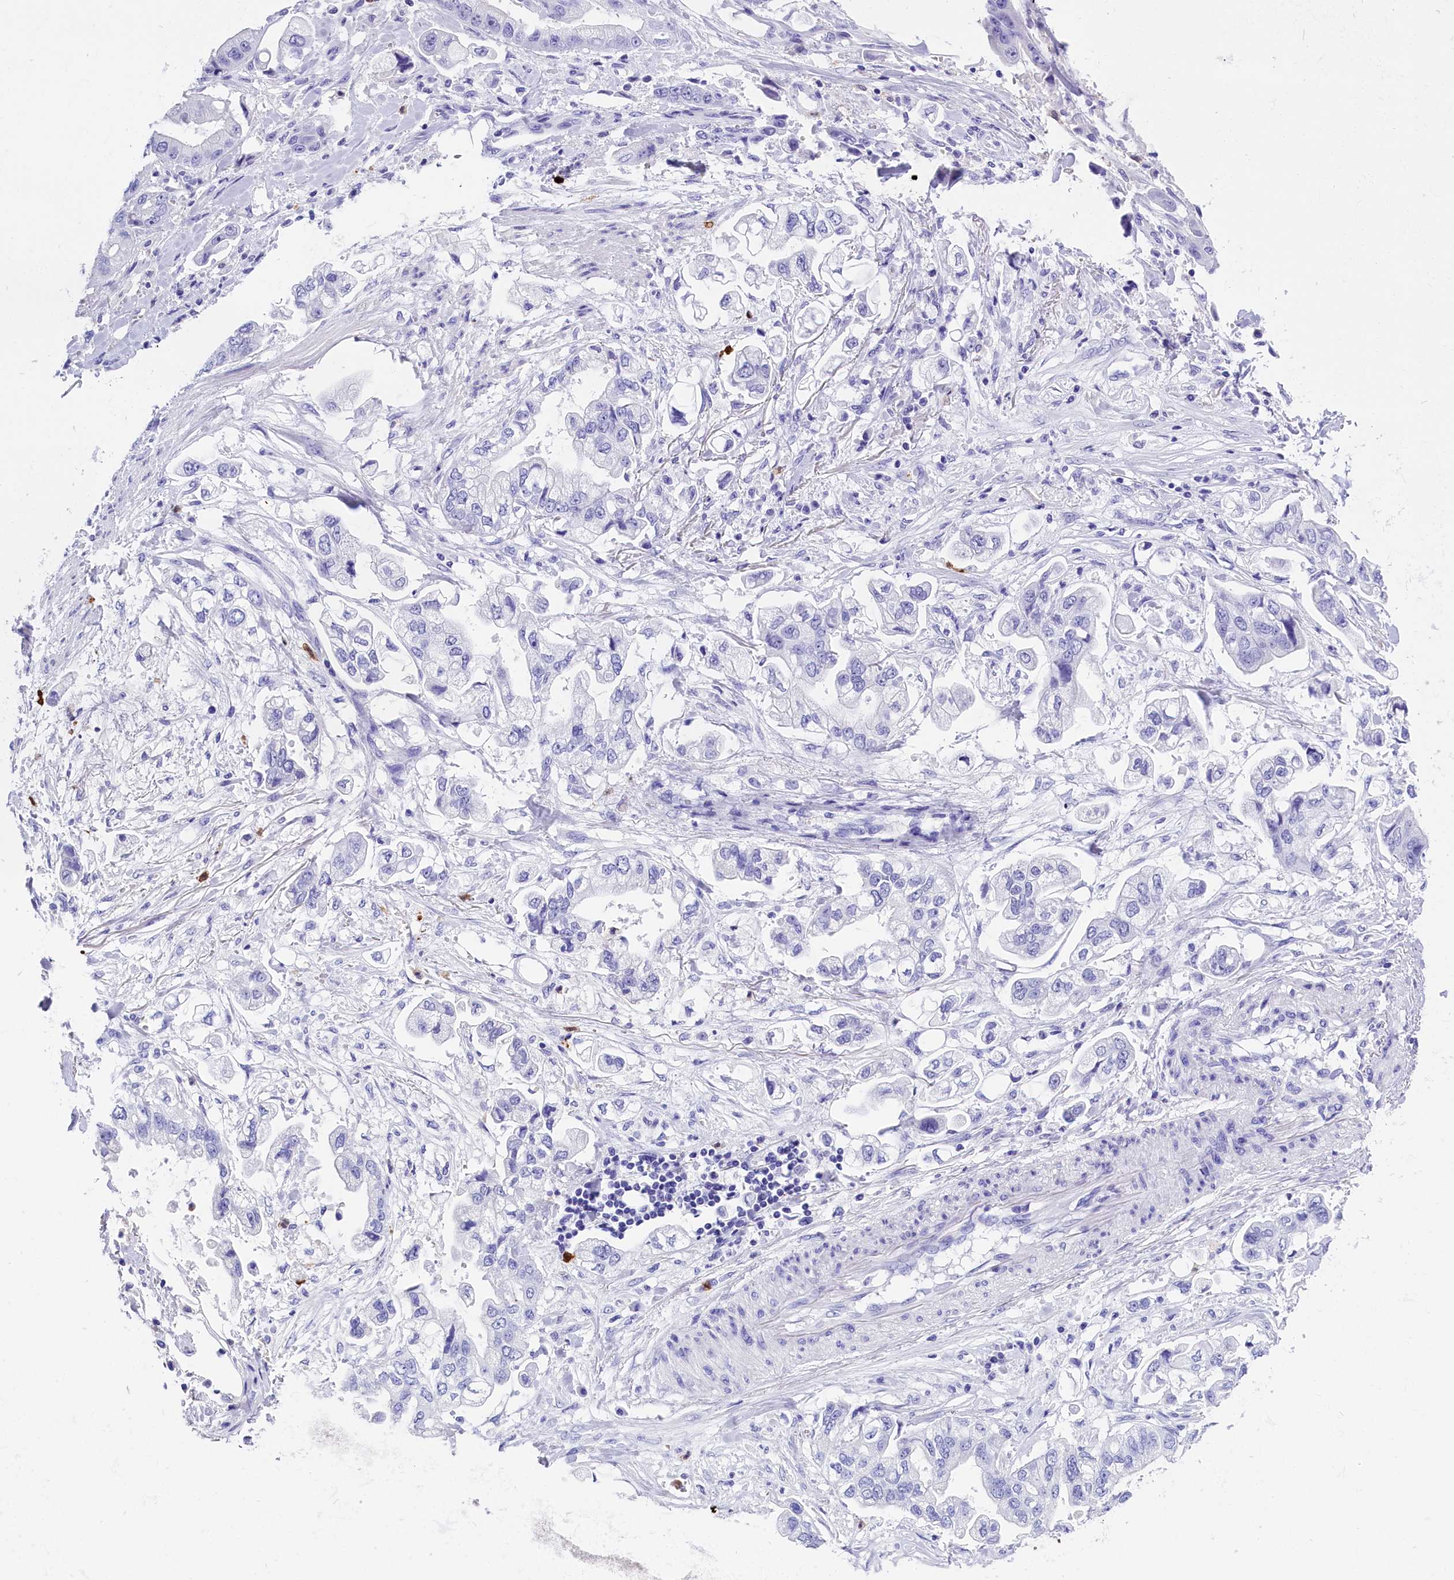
{"staining": {"intensity": "negative", "quantity": "none", "location": "none"}, "tissue": "stomach cancer", "cell_type": "Tumor cells", "image_type": "cancer", "snomed": [{"axis": "morphology", "description": "Adenocarcinoma, NOS"}, {"axis": "topography", "description": "Stomach"}], "caption": "Stomach adenocarcinoma was stained to show a protein in brown. There is no significant expression in tumor cells.", "gene": "CLC", "patient": {"sex": "male", "age": 62}}